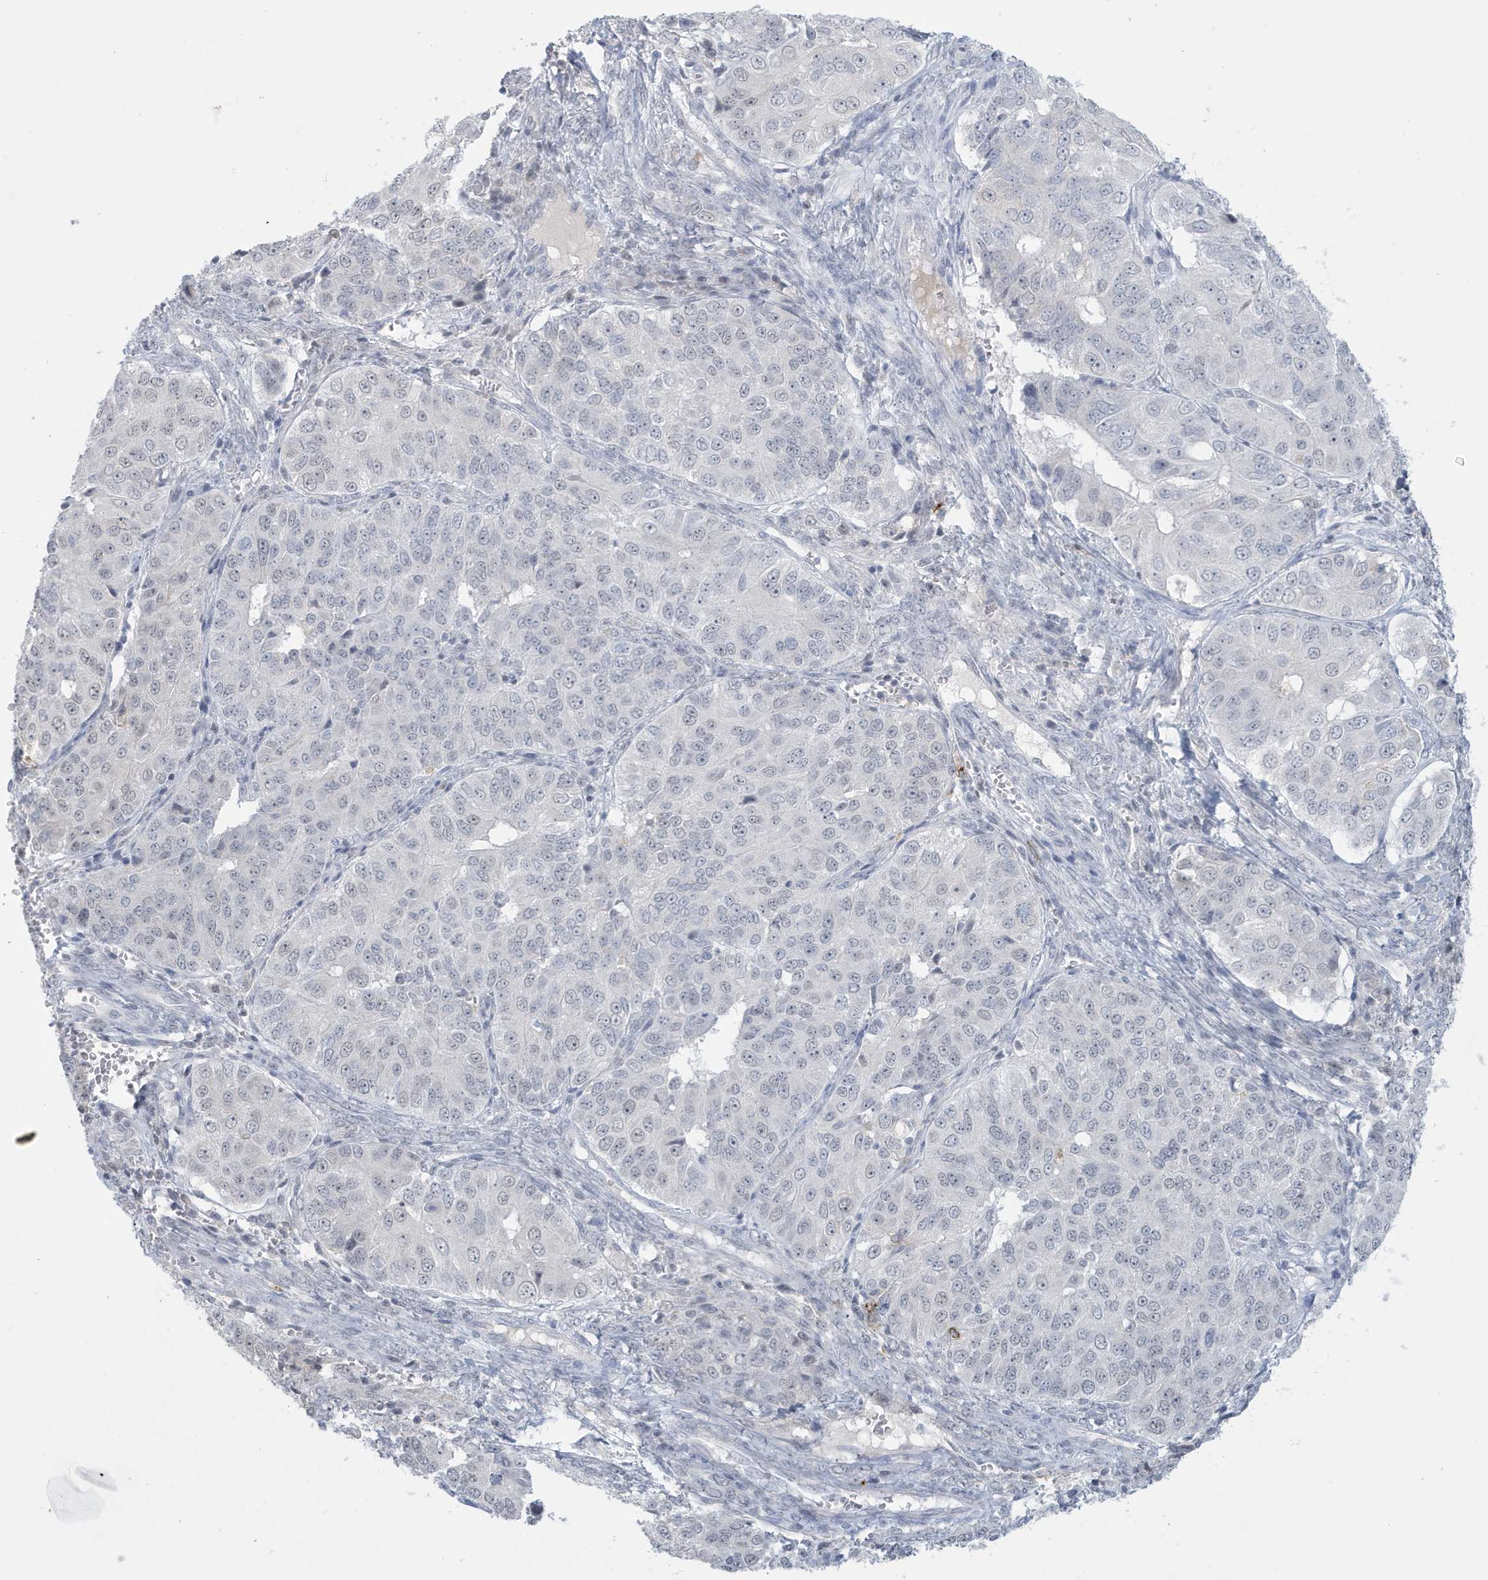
{"staining": {"intensity": "negative", "quantity": "none", "location": "none"}, "tissue": "ovarian cancer", "cell_type": "Tumor cells", "image_type": "cancer", "snomed": [{"axis": "morphology", "description": "Carcinoma, endometroid"}, {"axis": "topography", "description": "Ovary"}], "caption": "This is a image of immunohistochemistry (IHC) staining of ovarian endometroid carcinoma, which shows no staining in tumor cells. (DAB IHC visualized using brightfield microscopy, high magnification).", "gene": "HERC6", "patient": {"sex": "female", "age": 51}}